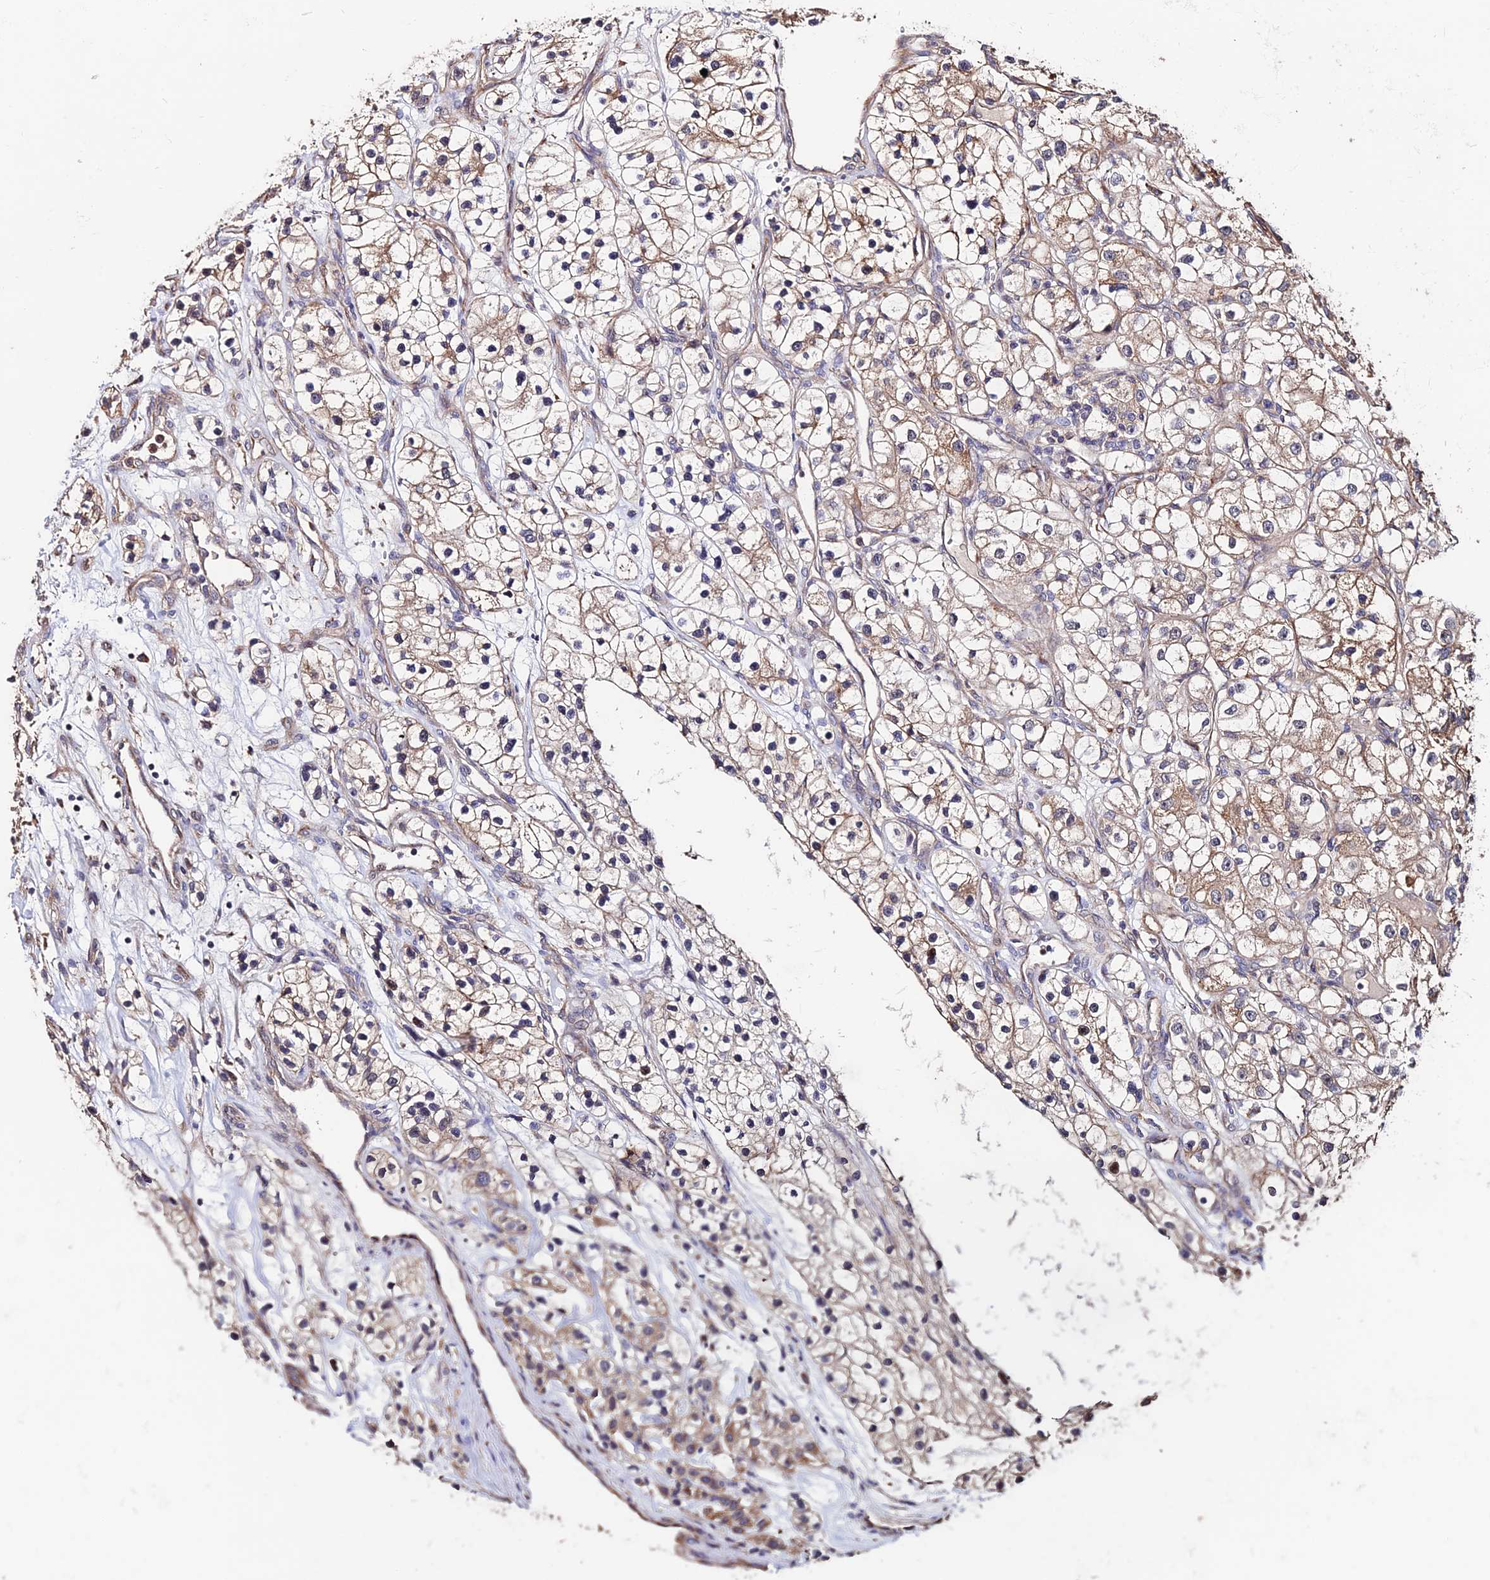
{"staining": {"intensity": "weak", "quantity": ">75%", "location": "cytoplasmic/membranous"}, "tissue": "renal cancer", "cell_type": "Tumor cells", "image_type": "cancer", "snomed": [{"axis": "morphology", "description": "Adenocarcinoma, NOS"}, {"axis": "topography", "description": "Kidney"}], "caption": "This histopathology image reveals IHC staining of human renal cancer (adenocarcinoma), with low weak cytoplasmic/membranous staining in about >75% of tumor cells.", "gene": "ACTR5", "patient": {"sex": "female", "age": 57}}